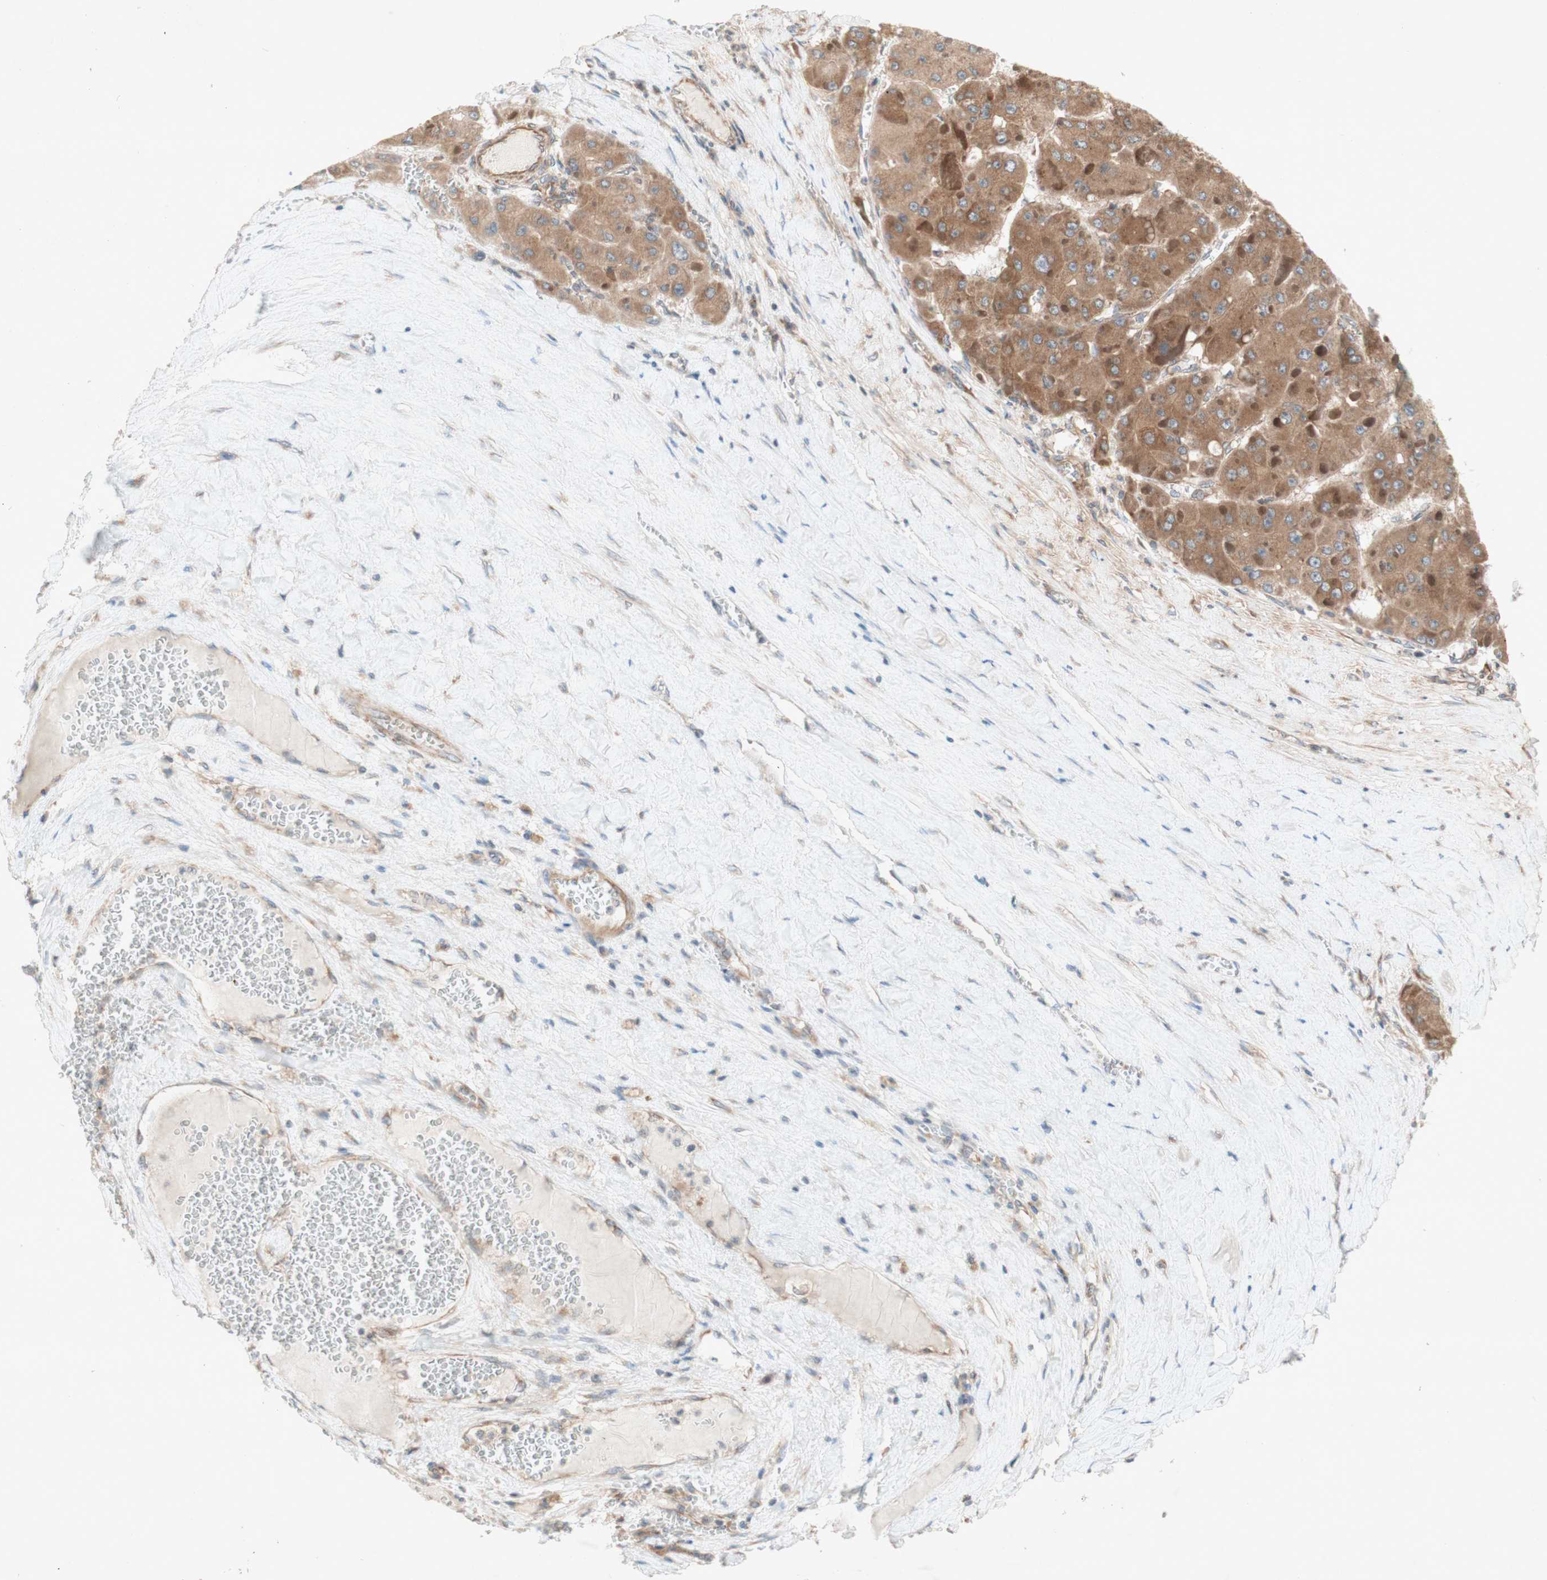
{"staining": {"intensity": "moderate", "quantity": ">75%", "location": "cytoplasmic/membranous"}, "tissue": "liver cancer", "cell_type": "Tumor cells", "image_type": "cancer", "snomed": [{"axis": "morphology", "description": "Carcinoma, Hepatocellular, NOS"}, {"axis": "topography", "description": "Liver"}], "caption": "Tumor cells display medium levels of moderate cytoplasmic/membranous expression in approximately >75% of cells in liver cancer.", "gene": "SOCS2", "patient": {"sex": "female", "age": 73}}